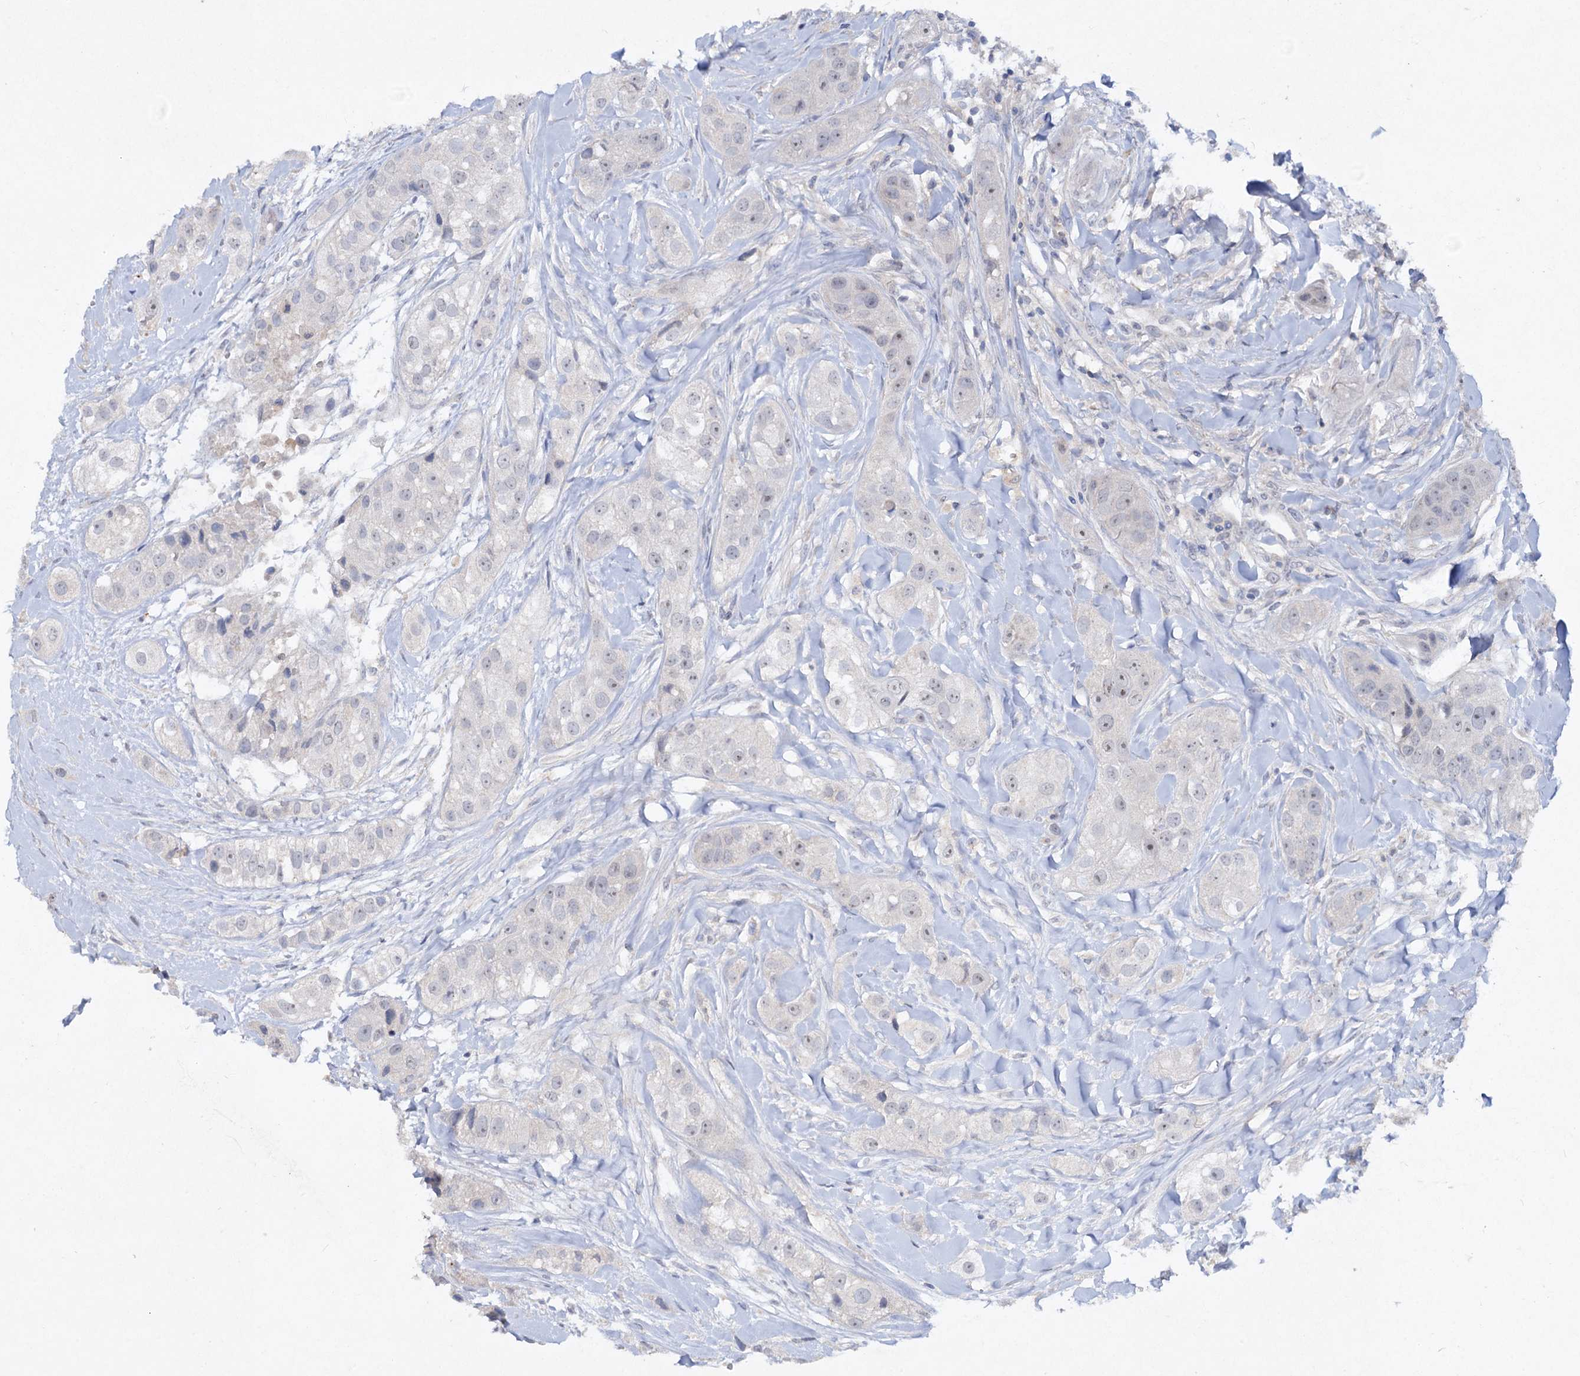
{"staining": {"intensity": "negative", "quantity": "none", "location": "none"}, "tissue": "head and neck cancer", "cell_type": "Tumor cells", "image_type": "cancer", "snomed": [{"axis": "morphology", "description": "Normal tissue, NOS"}, {"axis": "morphology", "description": "Squamous cell carcinoma, NOS"}, {"axis": "topography", "description": "Skeletal muscle"}, {"axis": "topography", "description": "Head-Neck"}], "caption": "Histopathology image shows no protein staining in tumor cells of head and neck cancer (squamous cell carcinoma) tissue.", "gene": "ATP4A", "patient": {"sex": "male", "age": 51}}